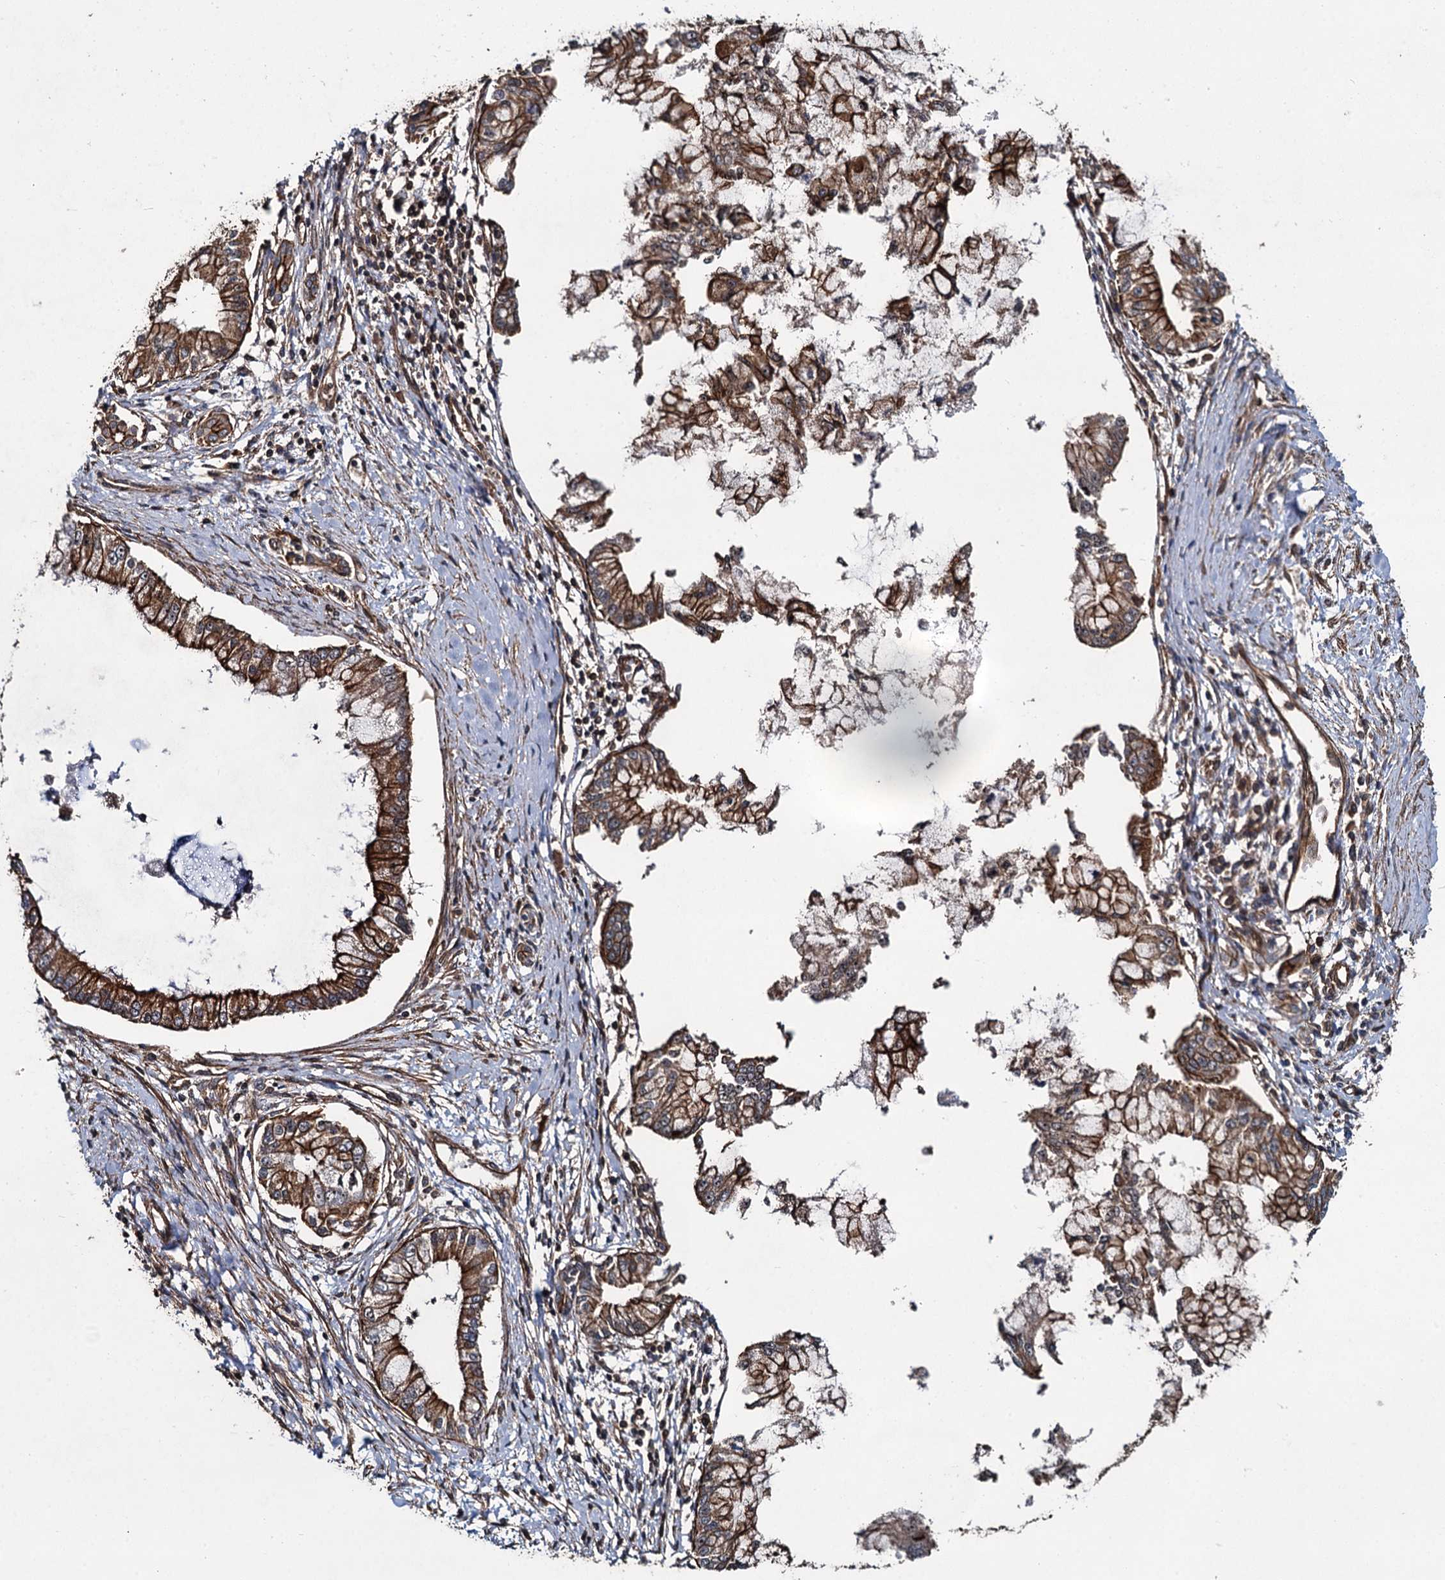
{"staining": {"intensity": "strong", "quantity": ">75%", "location": "cytoplasmic/membranous"}, "tissue": "pancreatic cancer", "cell_type": "Tumor cells", "image_type": "cancer", "snomed": [{"axis": "morphology", "description": "Adenocarcinoma, NOS"}, {"axis": "topography", "description": "Pancreas"}], "caption": "Human adenocarcinoma (pancreatic) stained with a brown dye demonstrates strong cytoplasmic/membranous positive positivity in approximately >75% of tumor cells.", "gene": "SVIP", "patient": {"sex": "male", "age": 46}}